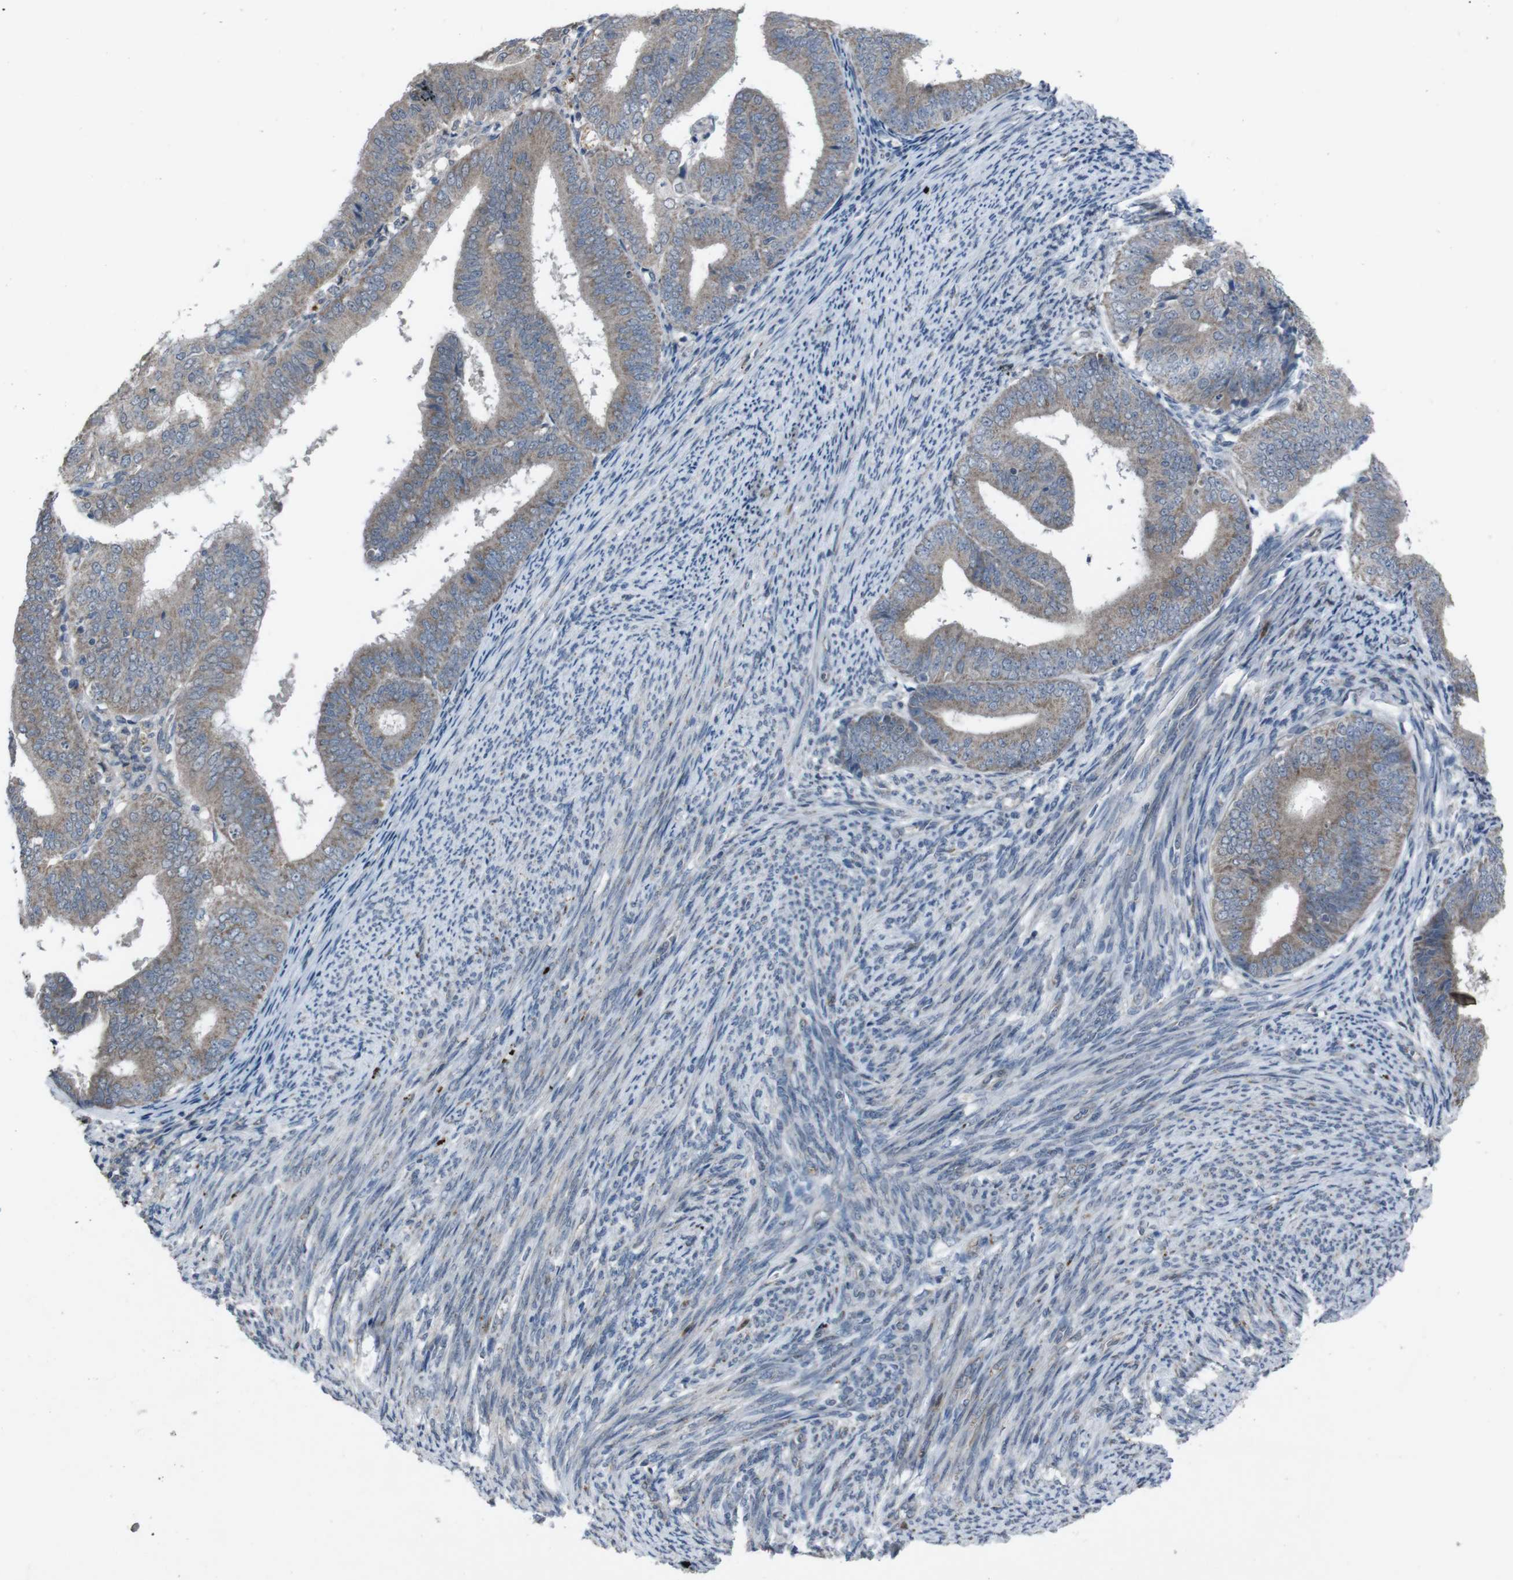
{"staining": {"intensity": "moderate", "quantity": ">75%", "location": "cytoplasmic/membranous"}, "tissue": "endometrial cancer", "cell_type": "Tumor cells", "image_type": "cancer", "snomed": [{"axis": "morphology", "description": "Adenocarcinoma, NOS"}, {"axis": "topography", "description": "Endometrium"}], "caption": "Tumor cells exhibit medium levels of moderate cytoplasmic/membranous positivity in approximately >75% of cells in human endometrial cancer. The staining was performed using DAB to visualize the protein expression in brown, while the nuclei were stained in blue with hematoxylin (Magnification: 20x).", "gene": "EFNA5", "patient": {"sex": "female", "age": 63}}